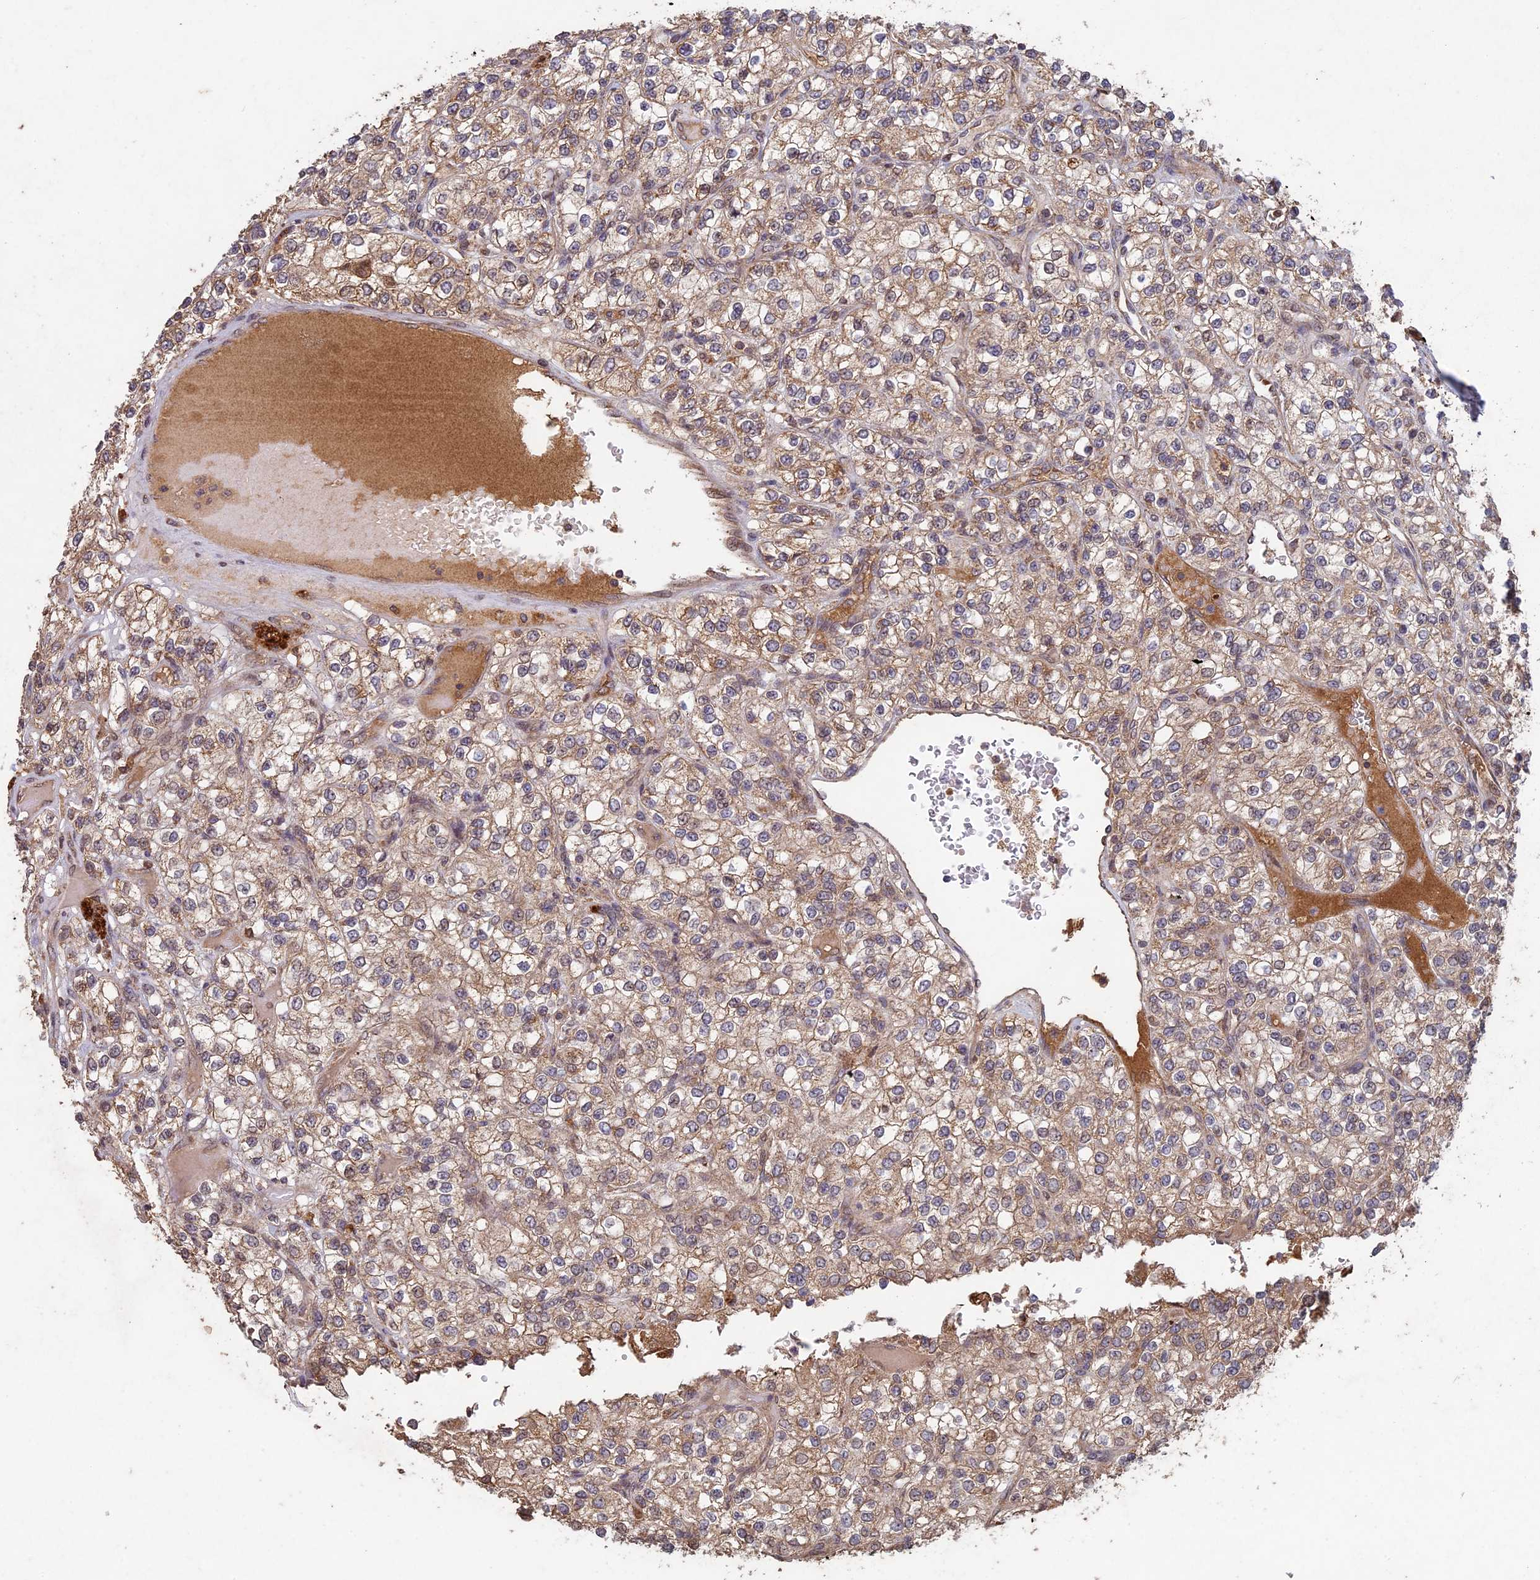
{"staining": {"intensity": "moderate", "quantity": ">75%", "location": "cytoplasmic/membranous"}, "tissue": "renal cancer", "cell_type": "Tumor cells", "image_type": "cancer", "snomed": [{"axis": "morphology", "description": "Adenocarcinoma, NOS"}, {"axis": "topography", "description": "Kidney"}], "caption": "Tumor cells demonstrate medium levels of moderate cytoplasmic/membranous staining in approximately >75% of cells in renal adenocarcinoma.", "gene": "RCCD1", "patient": {"sex": "male", "age": 80}}